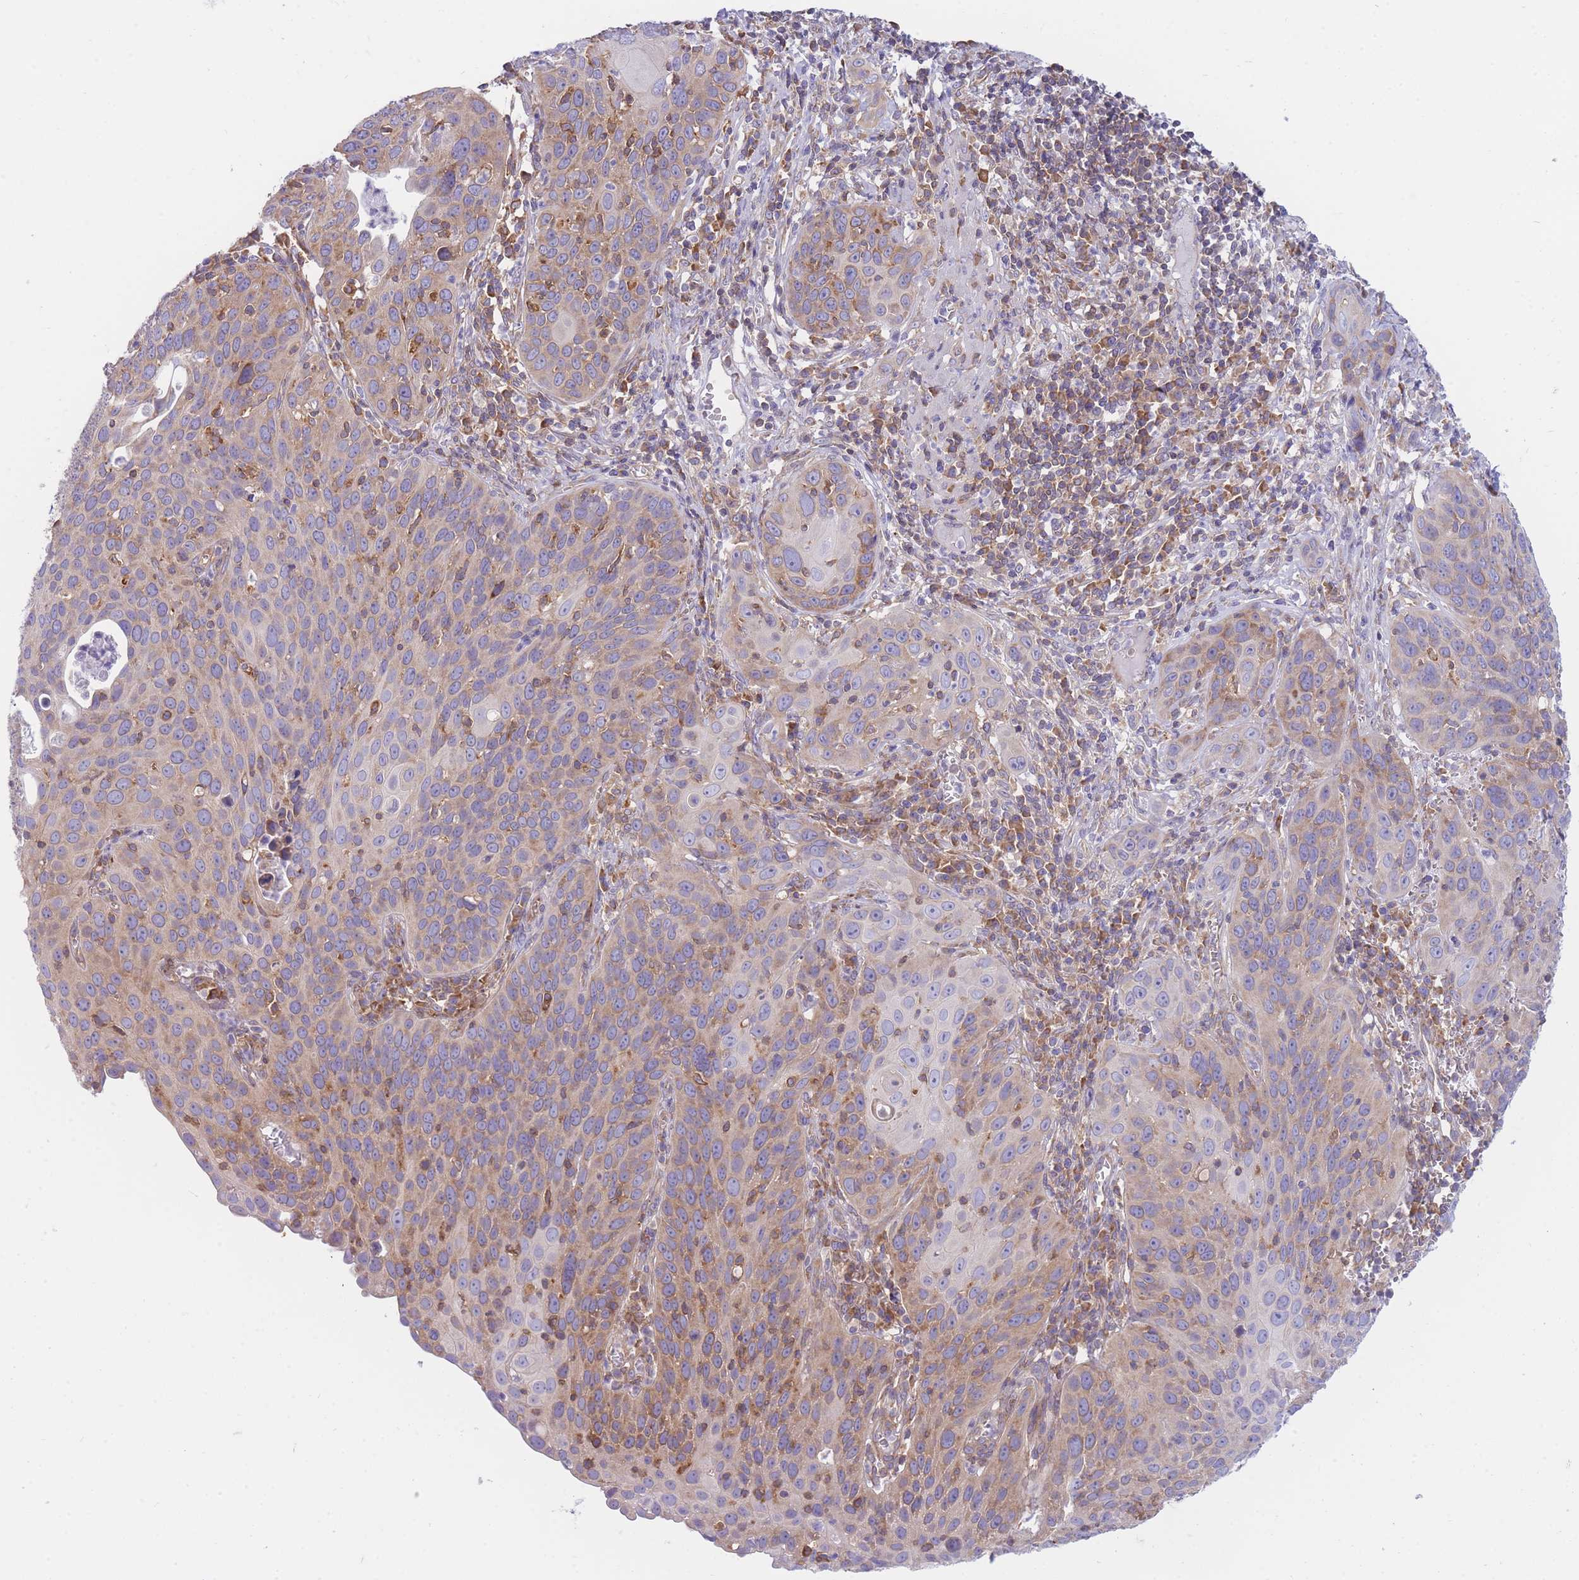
{"staining": {"intensity": "weak", "quantity": ">75%", "location": "cytoplasmic/membranous"}, "tissue": "cervical cancer", "cell_type": "Tumor cells", "image_type": "cancer", "snomed": [{"axis": "morphology", "description": "Squamous cell carcinoma, NOS"}, {"axis": "topography", "description": "Cervix"}], "caption": "Immunohistochemical staining of human squamous cell carcinoma (cervical) displays low levels of weak cytoplasmic/membranous protein expression in about >75% of tumor cells.", "gene": "SH2B2", "patient": {"sex": "female", "age": 36}}